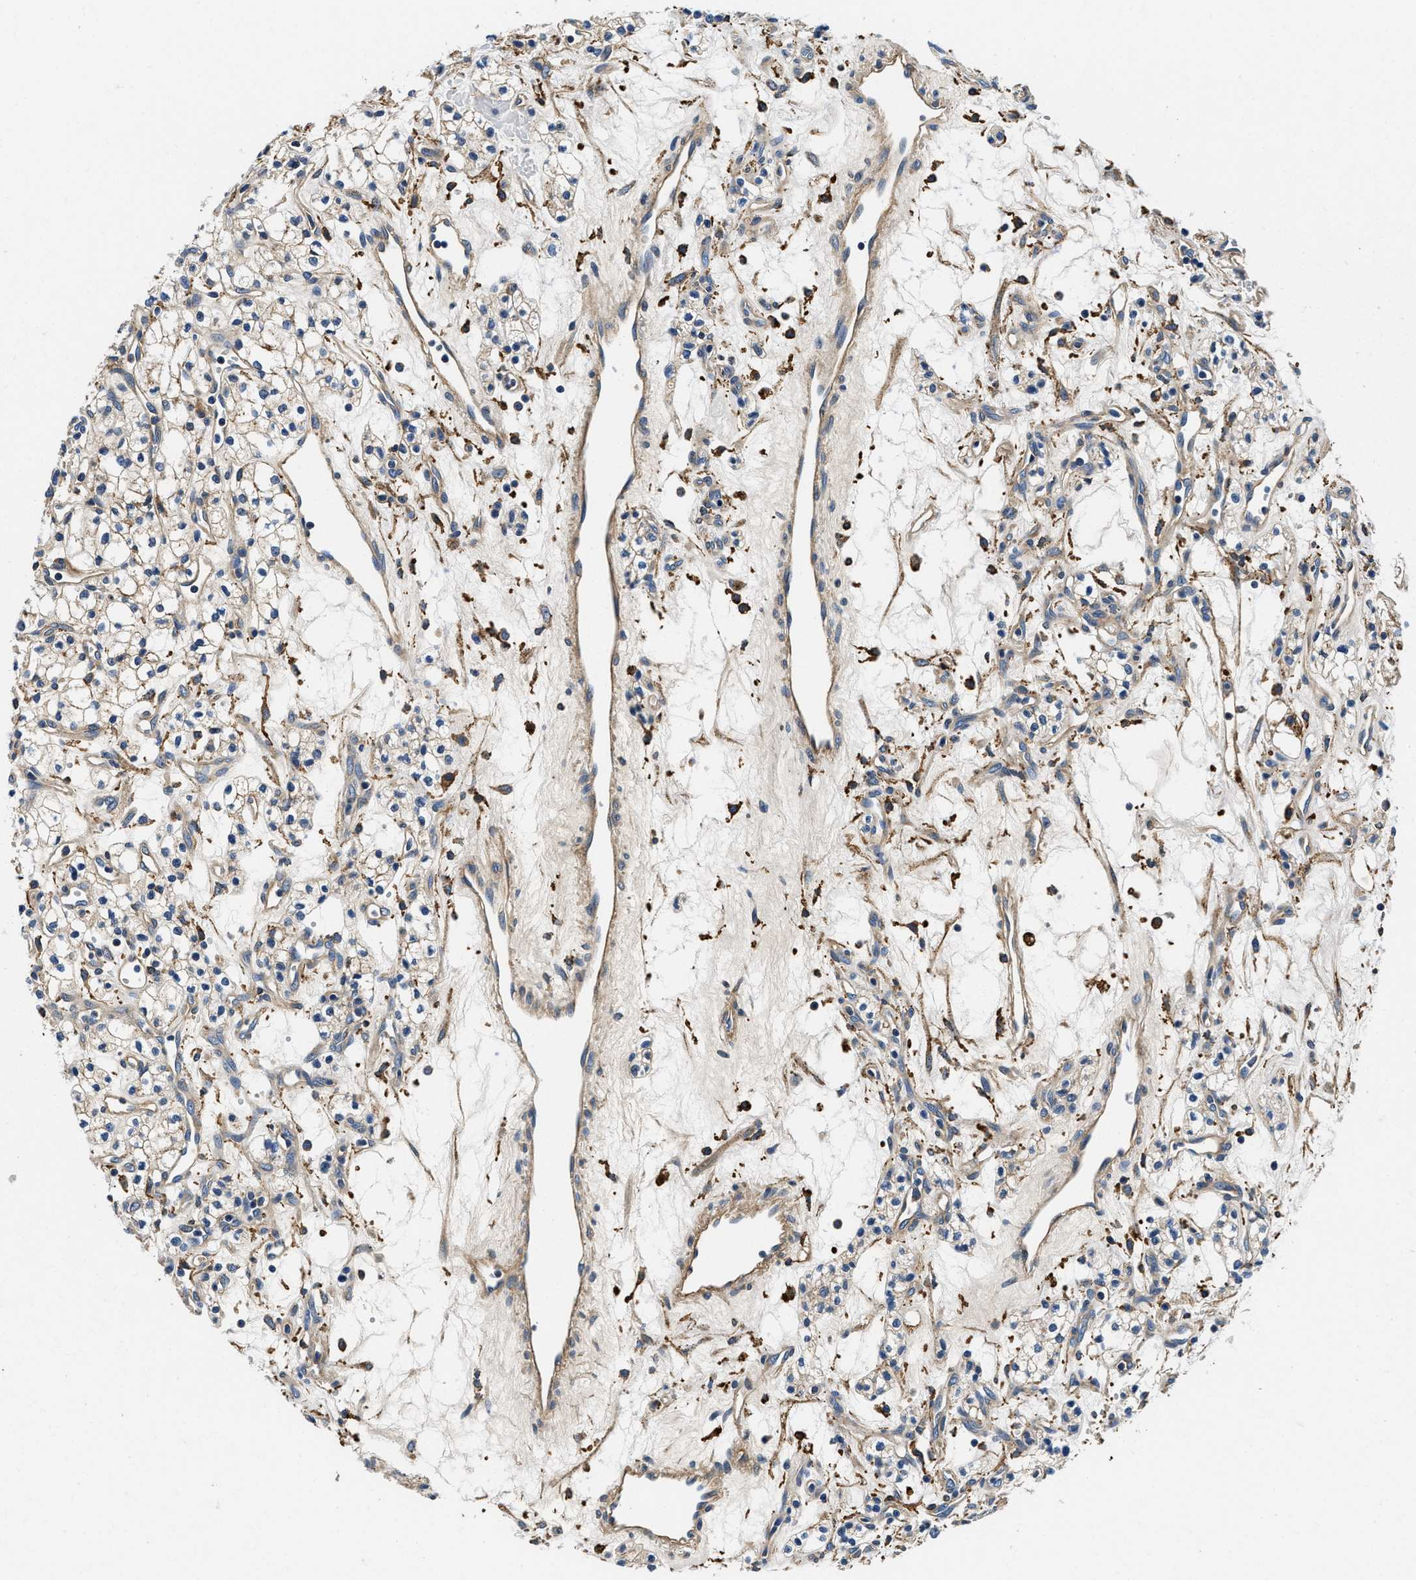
{"staining": {"intensity": "weak", "quantity": "25%-75%", "location": "cytoplasmic/membranous"}, "tissue": "renal cancer", "cell_type": "Tumor cells", "image_type": "cancer", "snomed": [{"axis": "morphology", "description": "Adenocarcinoma, NOS"}, {"axis": "topography", "description": "Kidney"}], "caption": "Approximately 25%-75% of tumor cells in human adenocarcinoma (renal) exhibit weak cytoplasmic/membranous protein positivity as visualized by brown immunohistochemical staining.", "gene": "ZFAND3", "patient": {"sex": "male", "age": 59}}